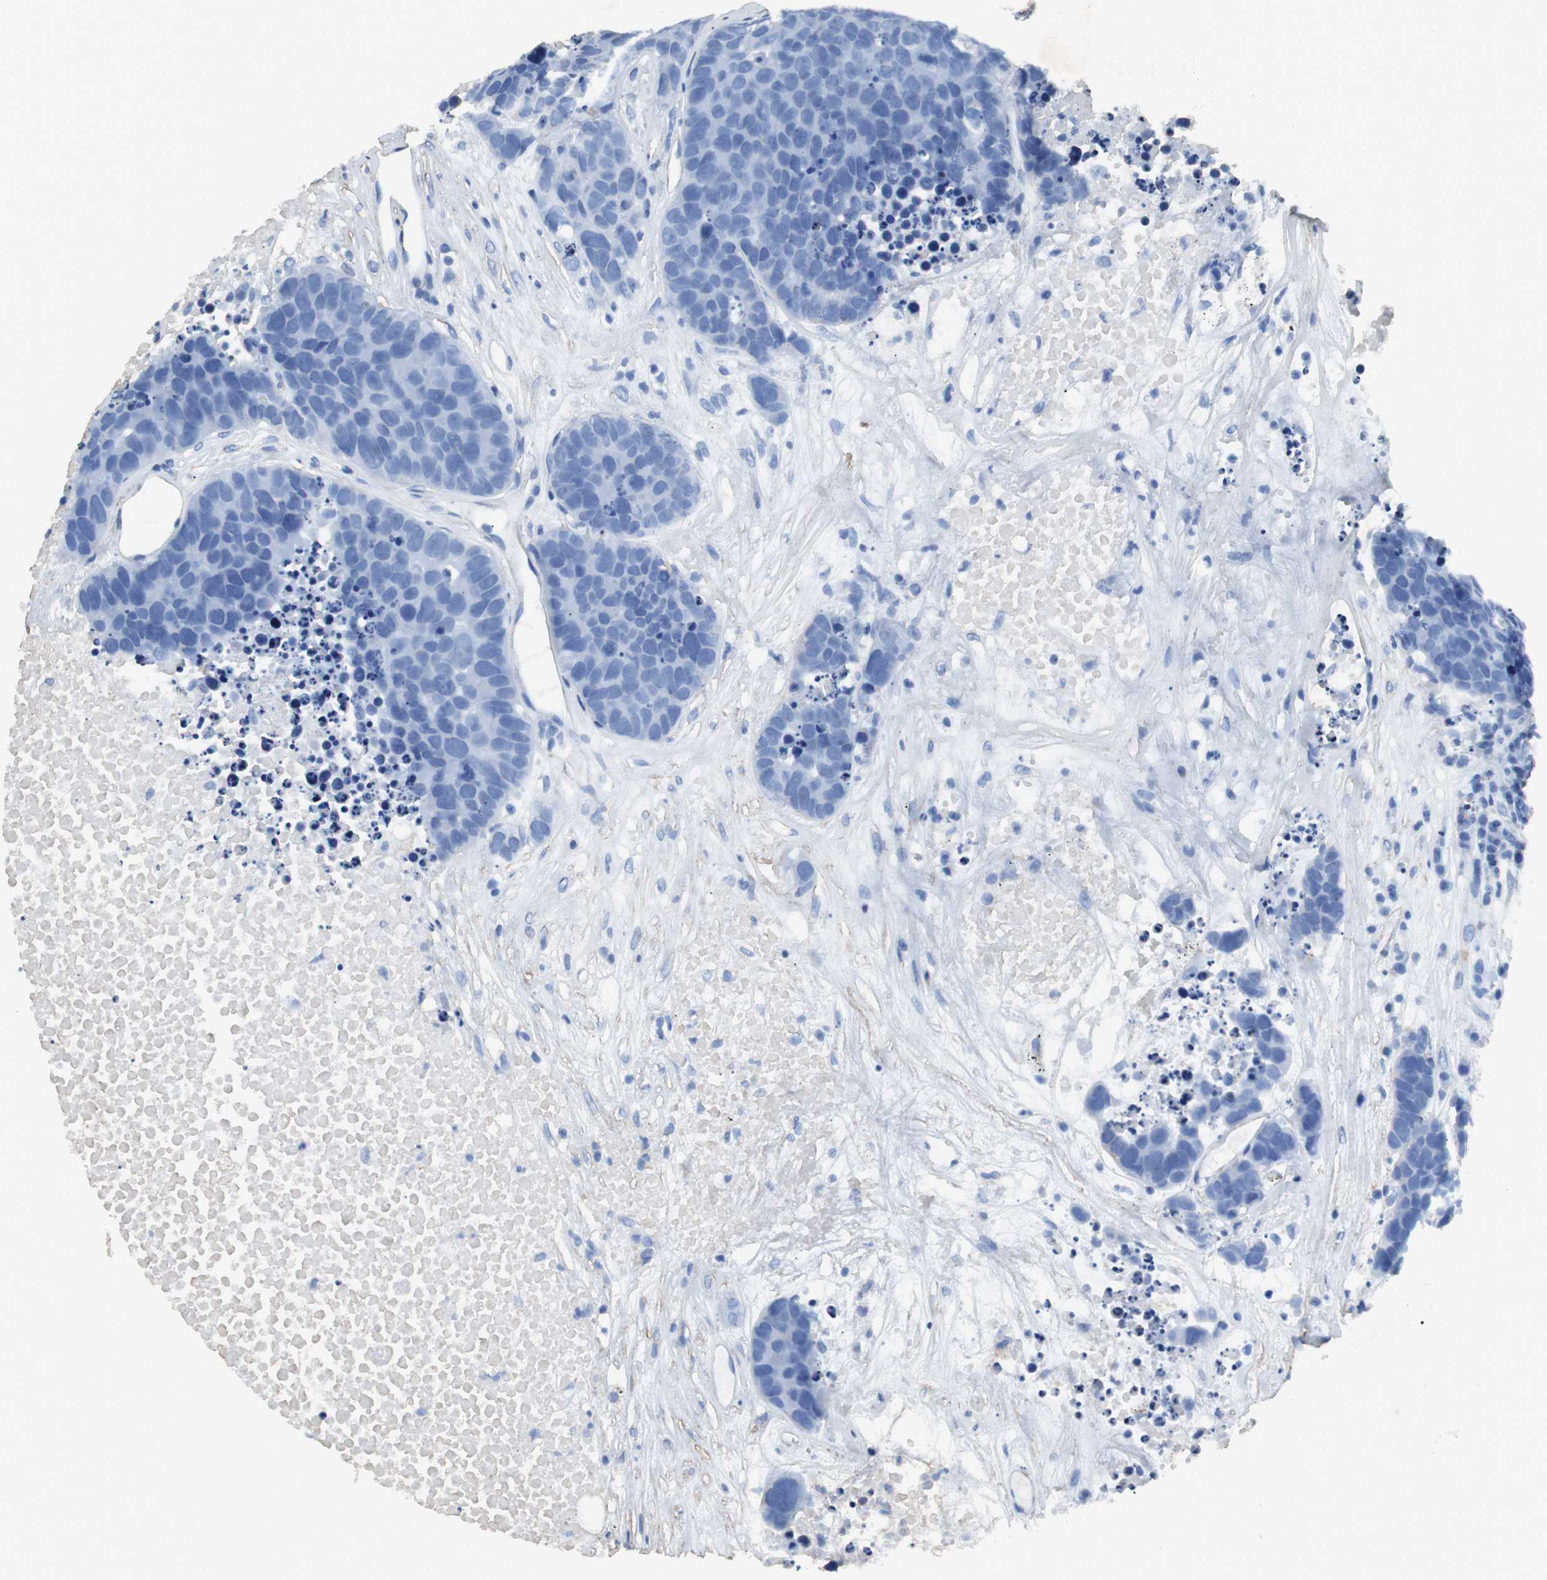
{"staining": {"intensity": "negative", "quantity": "none", "location": "none"}, "tissue": "carcinoid", "cell_type": "Tumor cells", "image_type": "cancer", "snomed": [{"axis": "morphology", "description": "Carcinoid, malignant, NOS"}, {"axis": "topography", "description": "Lung"}], "caption": "This is an immunohistochemistry image of malignant carcinoid. There is no positivity in tumor cells.", "gene": "NNT", "patient": {"sex": "male", "age": 60}}